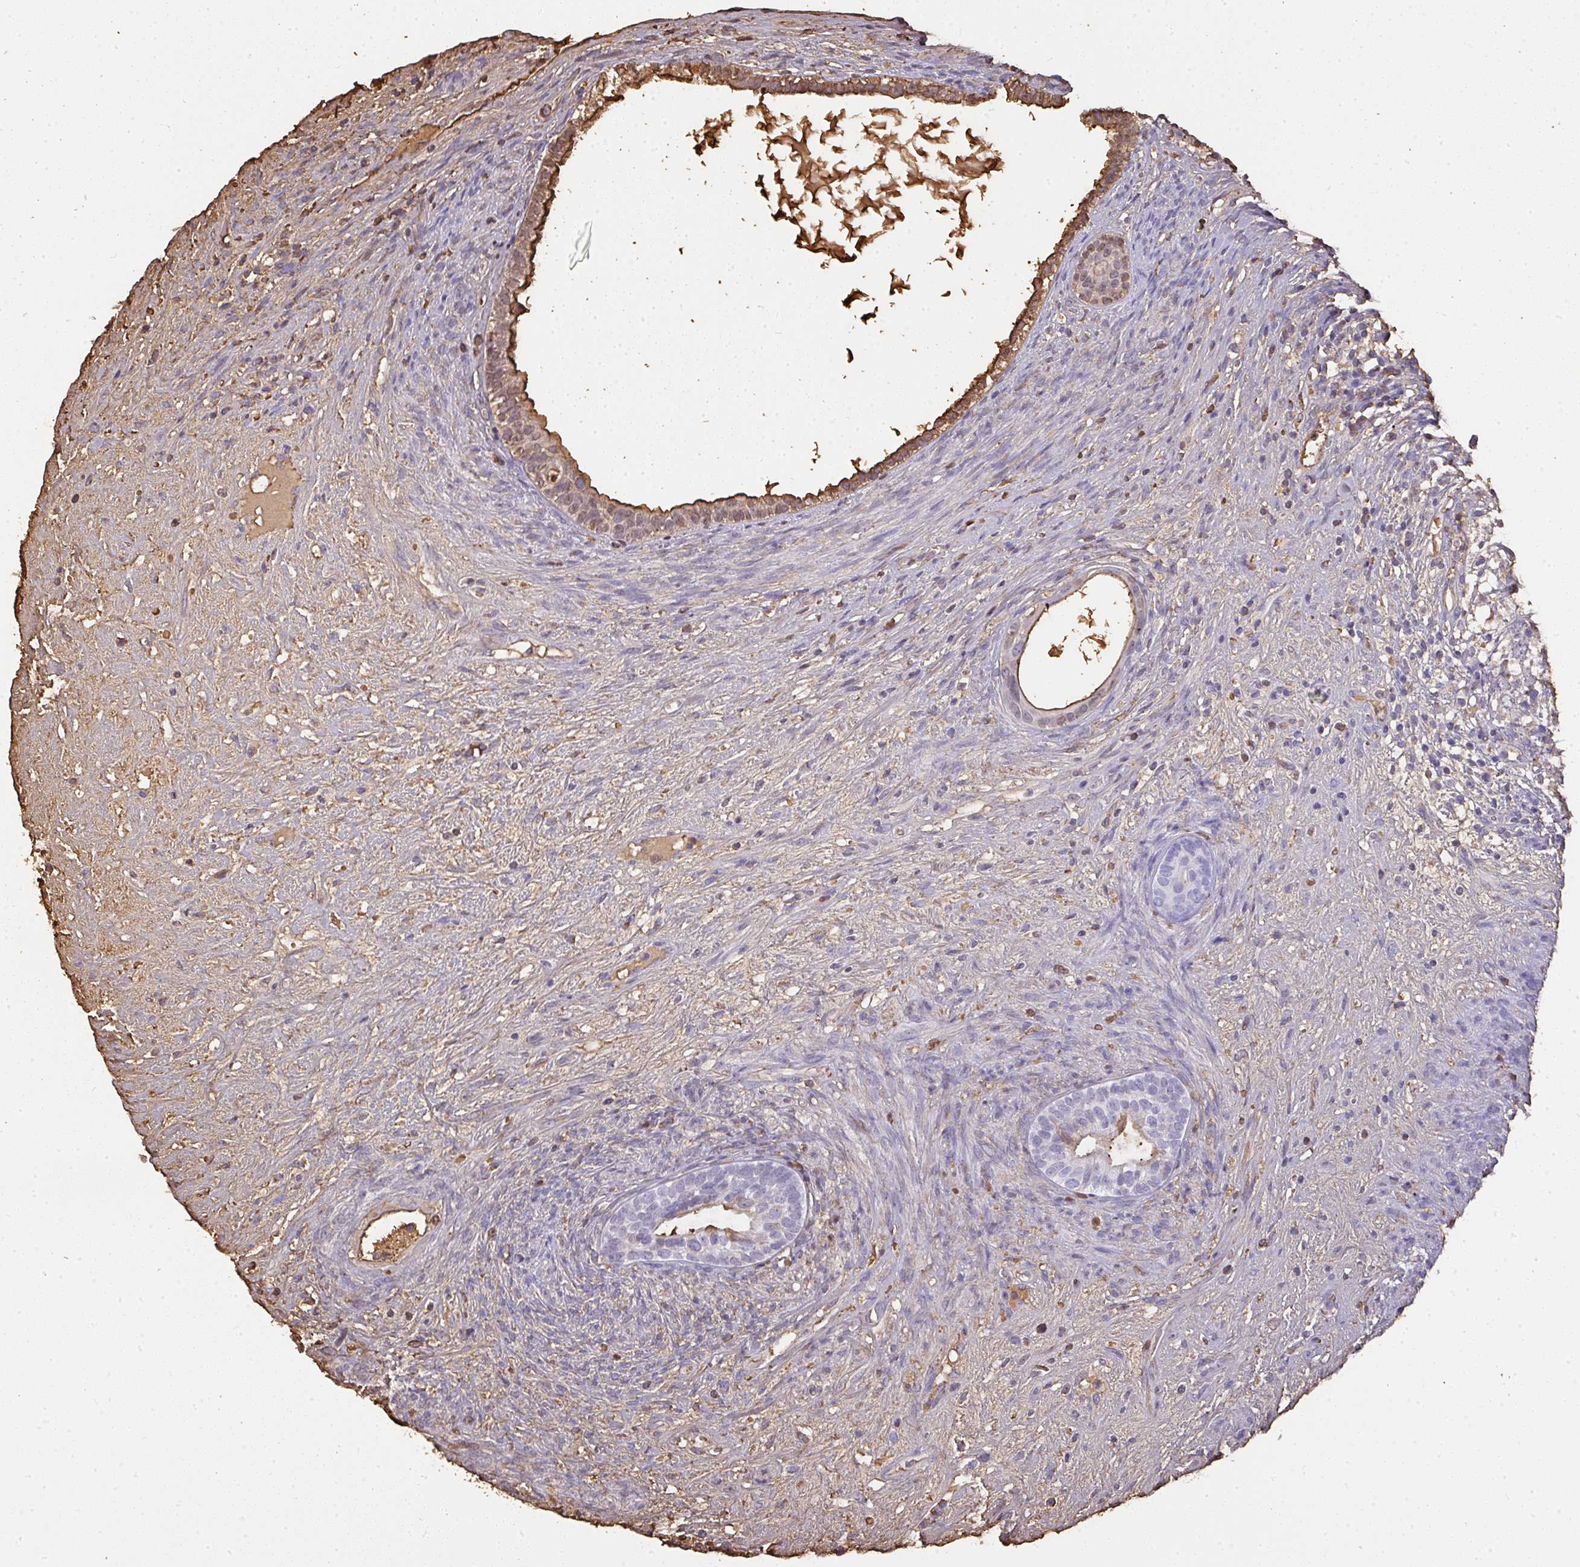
{"staining": {"intensity": "weak", "quantity": "<25%", "location": "cytoplasmic/membranous"}, "tissue": "testis cancer", "cell_type": "Tumor cells", "image_type": "cancer", "snomed": [{"axis": "morphology", "description": "Seminoma, NOS"}, {"axis": "morphology", "description": "Carcinoma, Embryonal, NOS"}, {"axis": "topography", "description": "Testis"}], "caption": "Testis seminoma stained for a protein using immunohistochemistry (IHC) displays no staining tumor cells.", "gene": "SMYD5", "patient": {"sex": "male", "age": 41}}